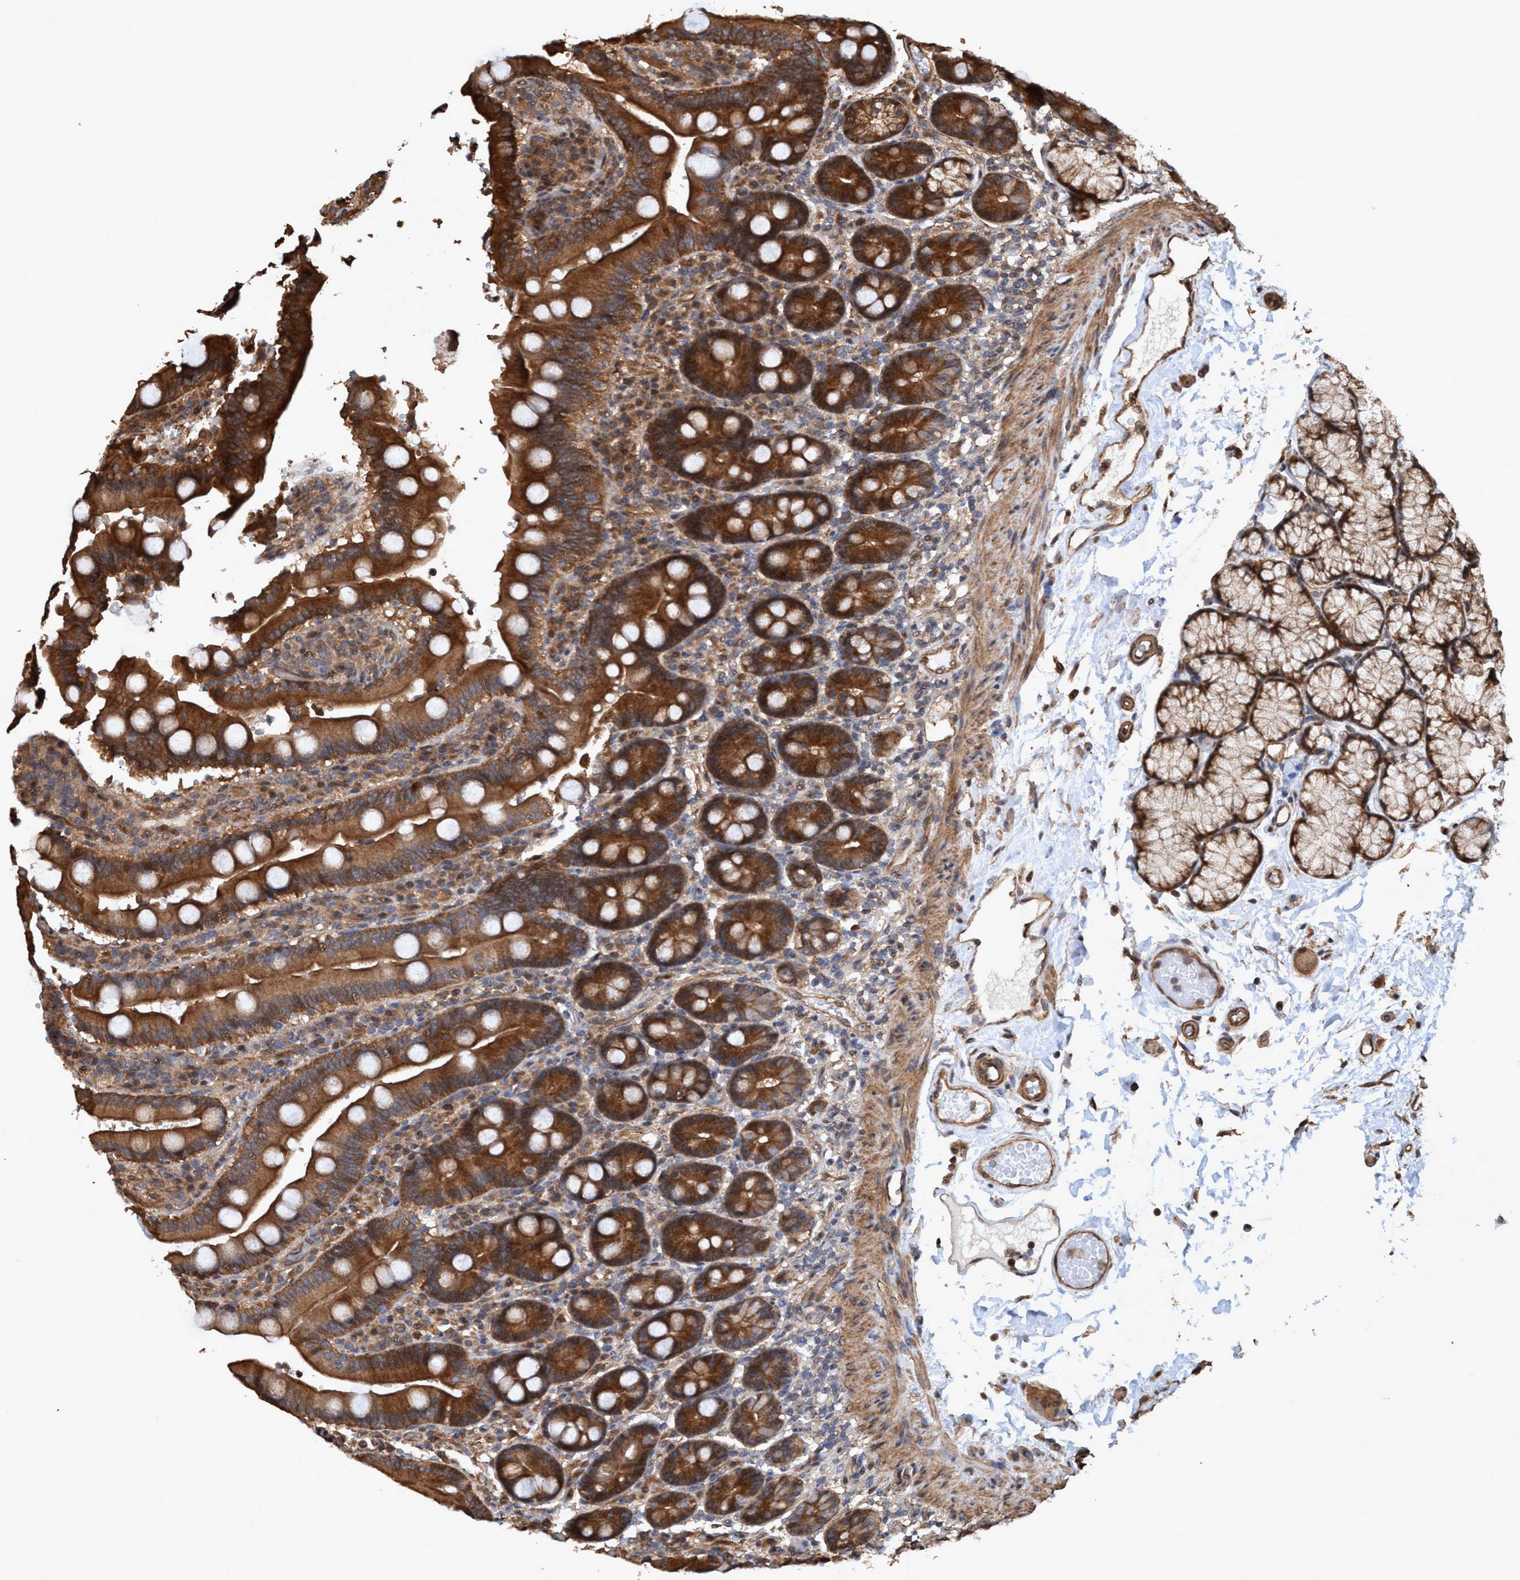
{"staining": {"intensity": "strong", "quantity": ">75%", "location": "cytoplasmic/membranous"}, "tissue": "duodenum", "cell_type": "Glandular cells", "image_type": "normal", "snomed": [{"axis": "morphology", "description": "Normal tissue, NOS"}, {"axis": "topography", "description": "Small intestine, NOS"}], "caption": "Strong cytoplasmic/membranous expression for a protein is identified in about >75% of glandular cells of benign duodenum using IHC.", "gene": "TRPC7", "patient": {"sex": "female", "age": 71}}